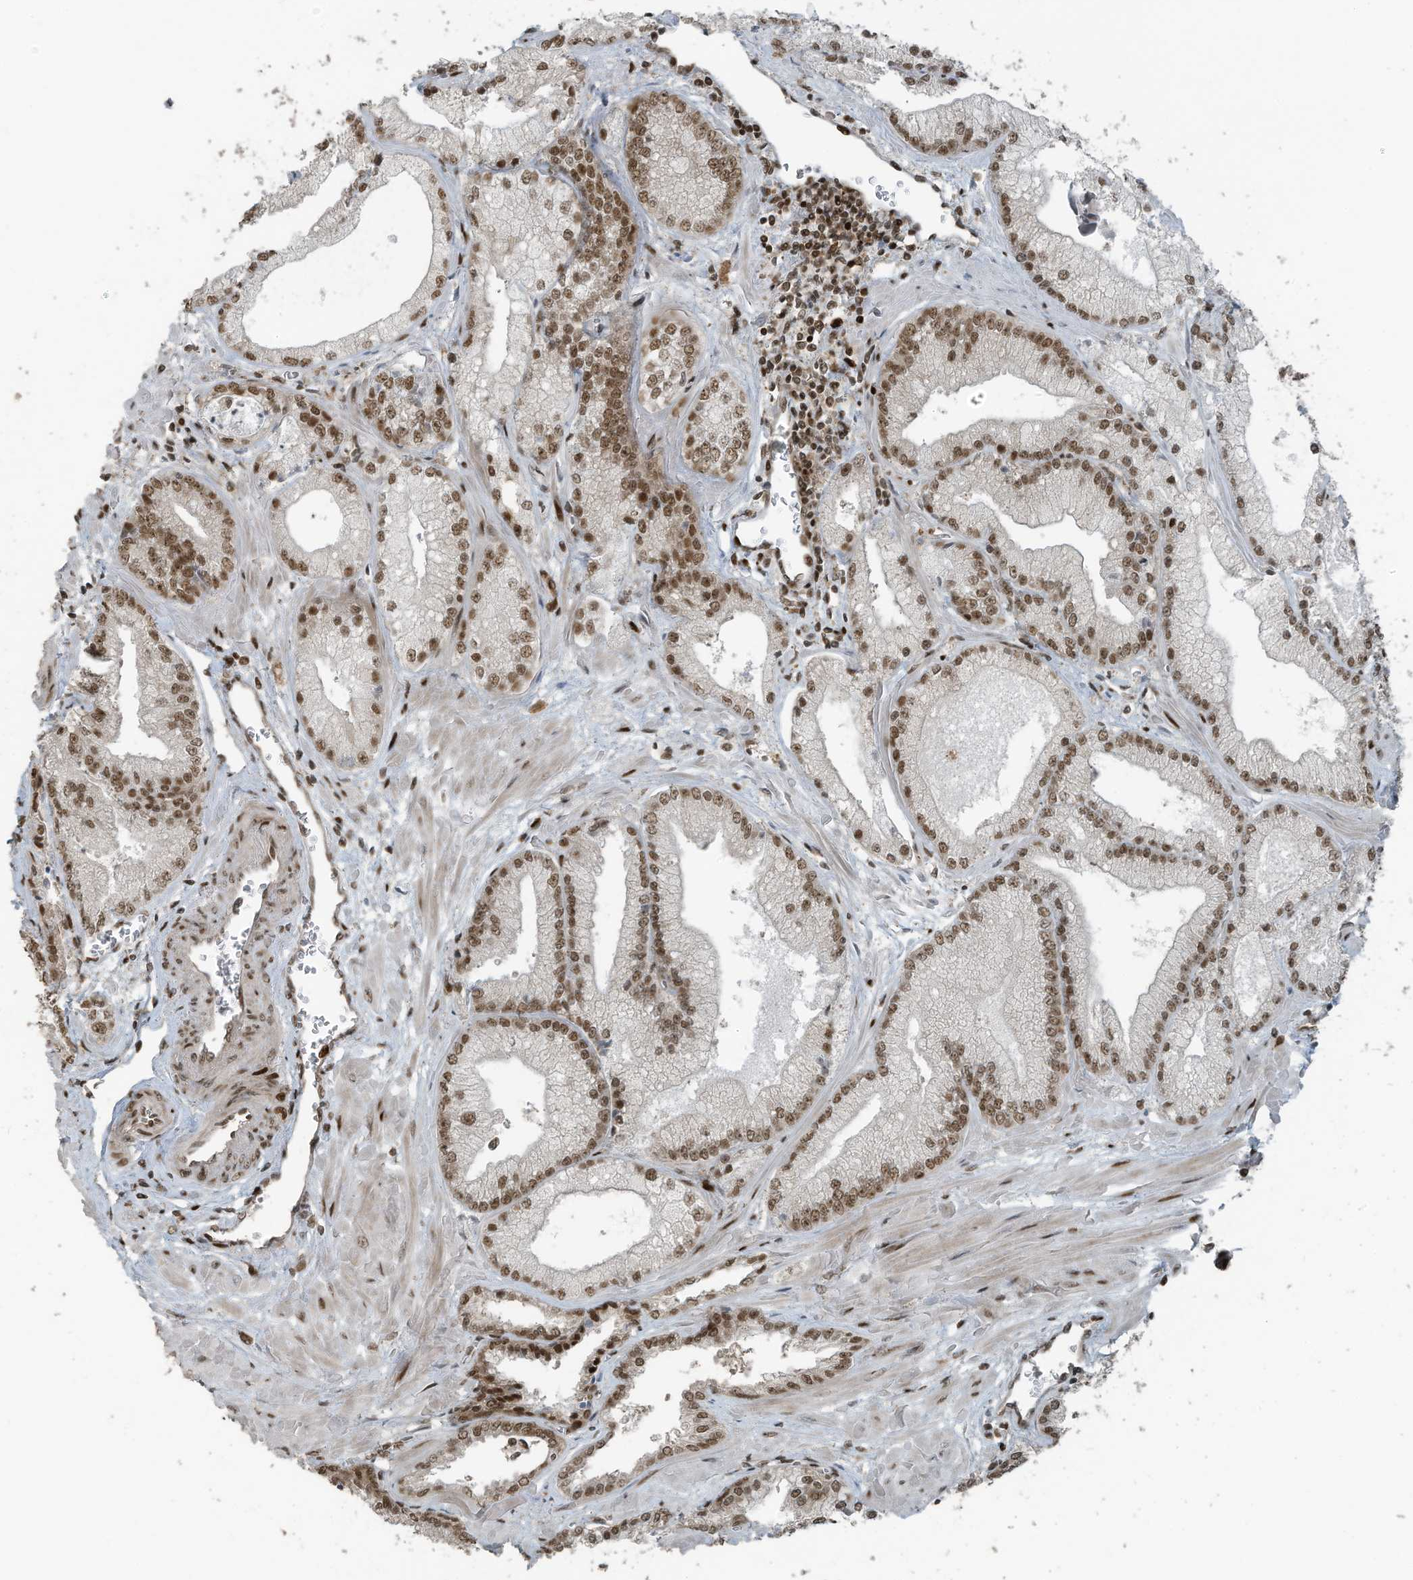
{"staining": {"intensity": "moderate", "quantity": ">75%", "location": "nuclear"}, "tissue": "prostate cancer", "cell_type": "Tumor cells", "image_type": "cancer", "snomed": [{"axis": "morphology", "description": "Adenocarcinoma, Low grade"}, {"axis": "topography", "description": "Prostate"}], "caption": "Tumor cells exhibit moderate nuclear staining in about >75% of cells in prostate cancer.", "gene": "PCNP", "patient": {"sex": "male", "age": 67}}